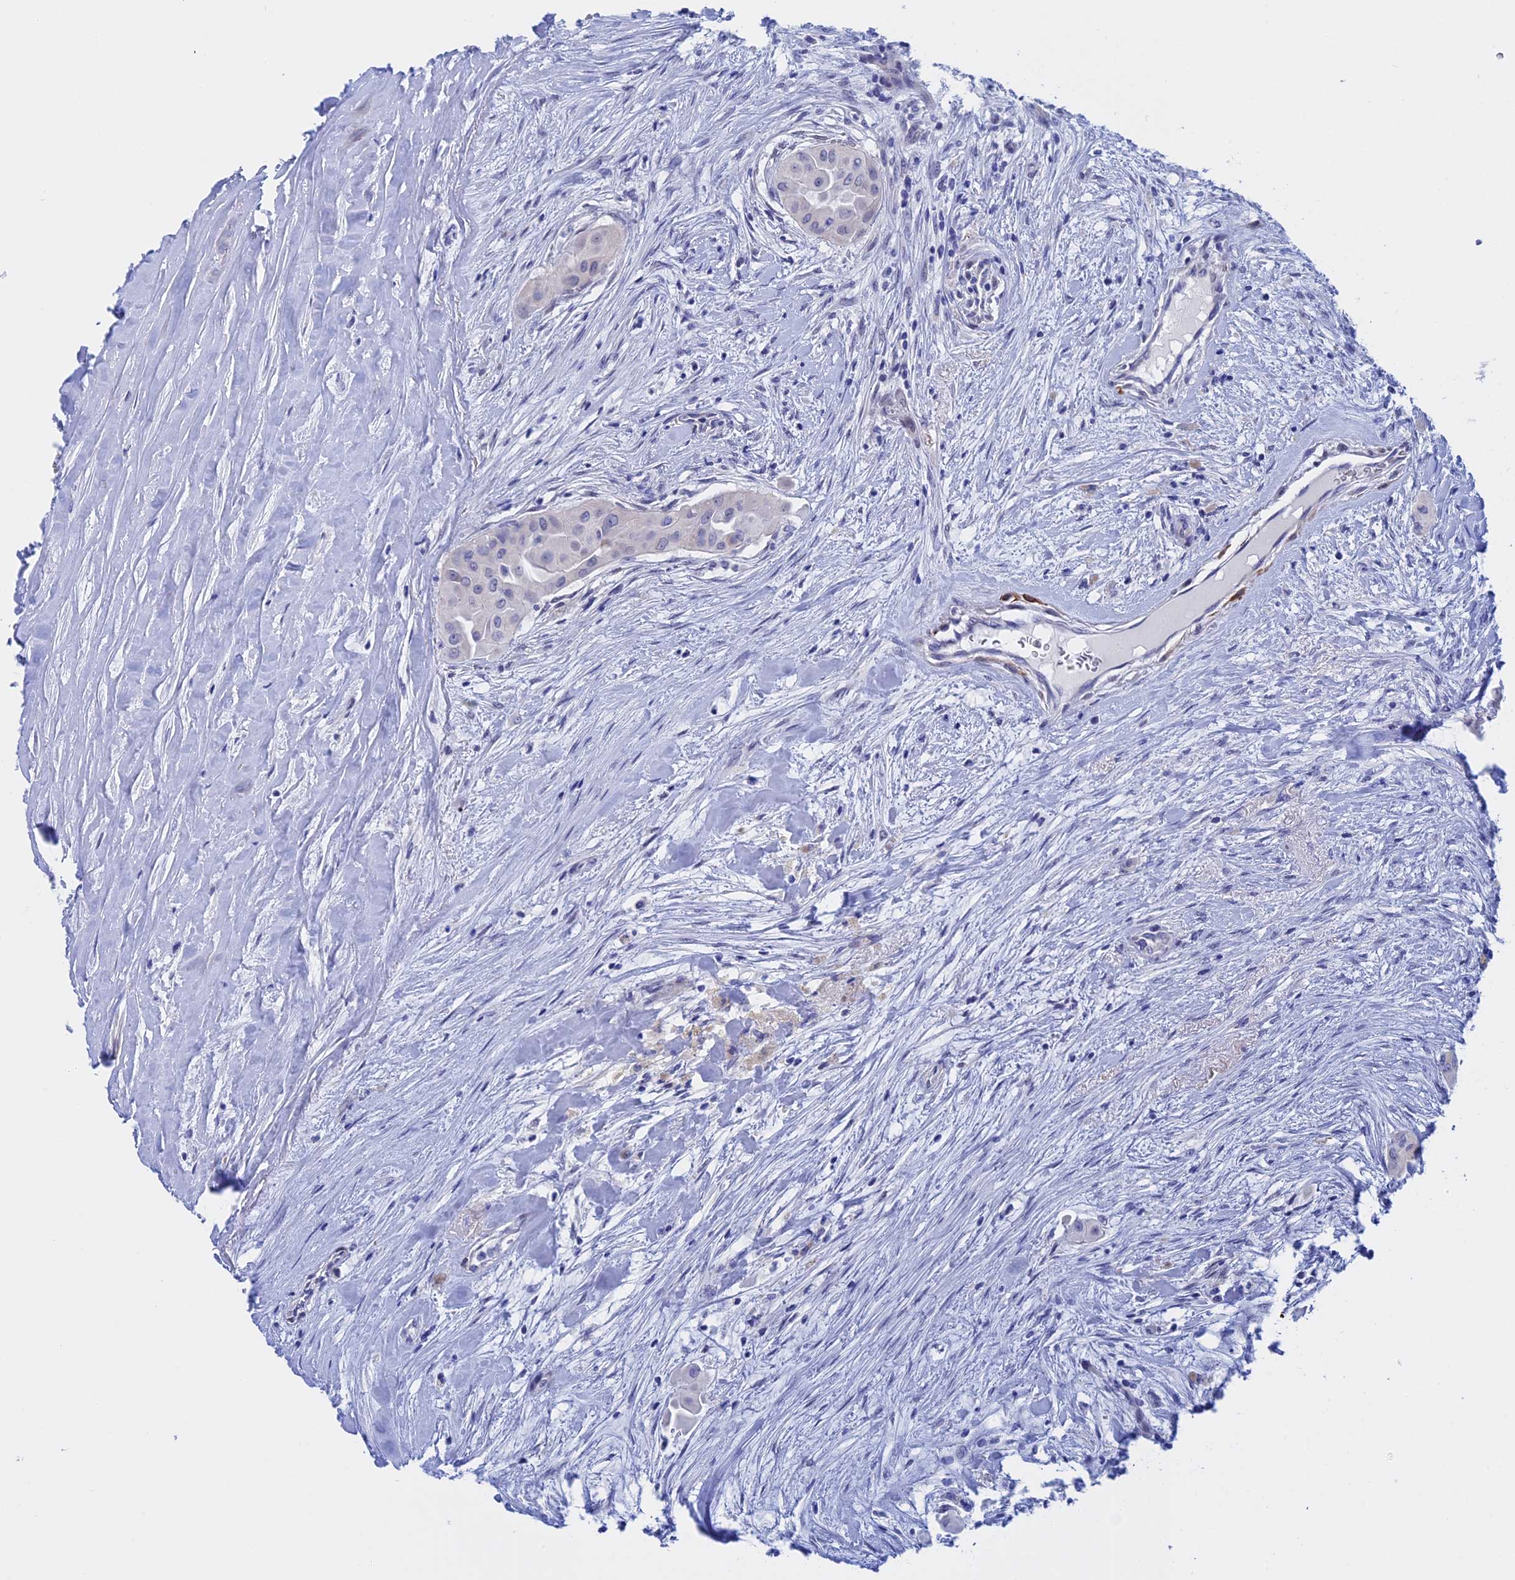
{"staining": {"intensity": "negative", "quantity": "none", "location": "none"}, "tissue": "thyroid cancer", "cell_type": "Tumor cells", "image_type": "cancer", "snomed": [{"axis": "morphology", "description": "Papillary adenocarcinoma, NOS"}, {"axis": "topography", "description": "Thyroid gland"}], "caption": "Human thyroid cancer stained for a protein using immunohistochemistry (IHC) demonstrates no expression in tumor cells.", "gene": "WDR83", "patient": {"sex": "female", "age": 59}}